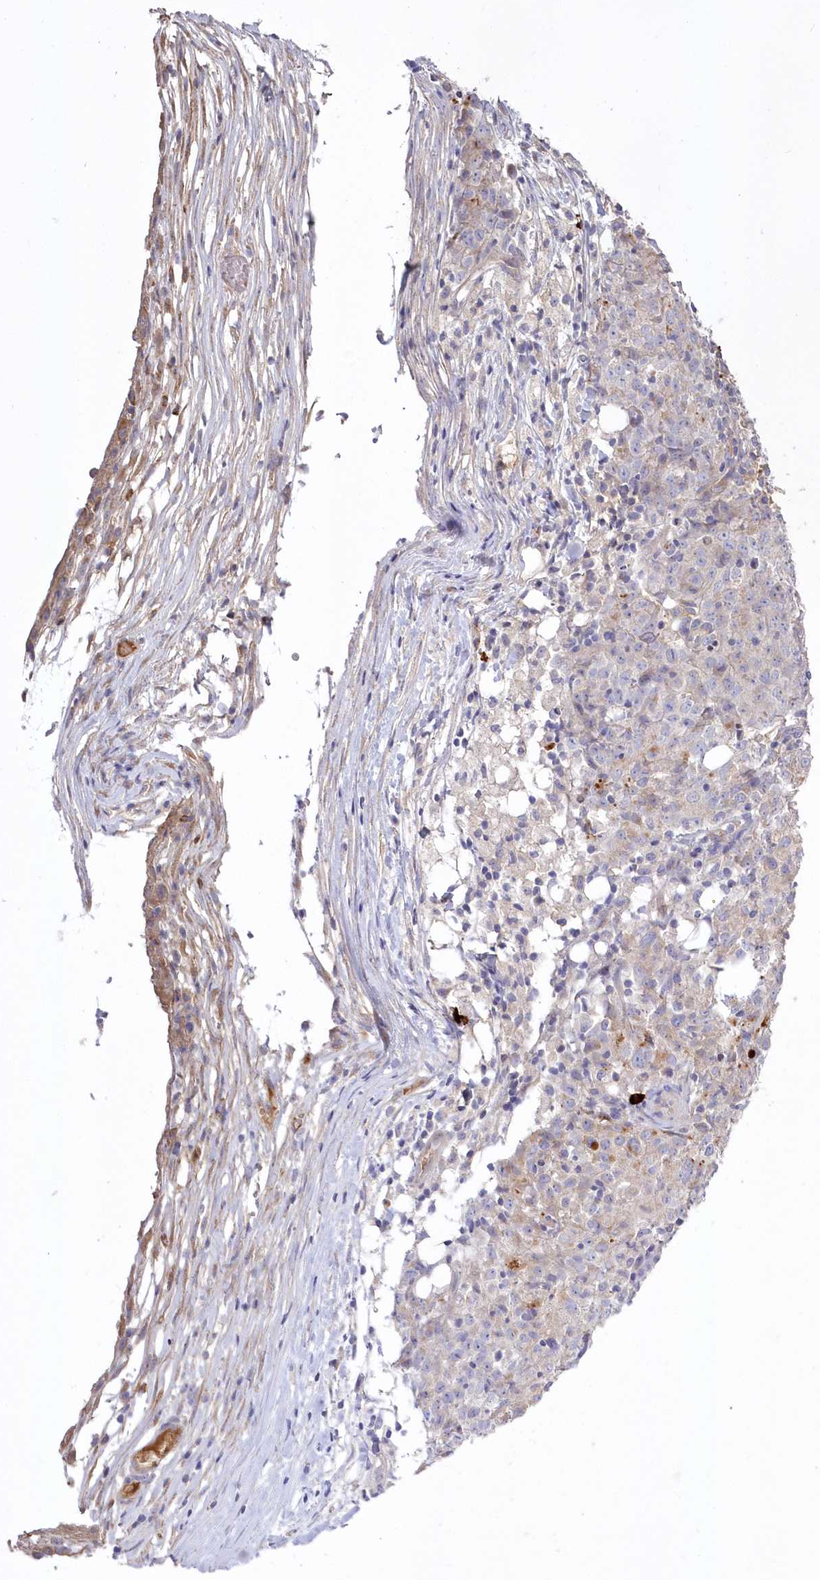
{"staining": {"intensity": "negative", "quantity": "none", "location": "none"}, "tissue": "ovarian cancer", "cell_type": "Tumor cells", "image_type": "cancer", "snomed": [{"axis": "morphology", "description": "Carcinoma, endometroid"}, {"axis": "topography", "description": "Ovary"}], "caption": "DAB (3,3'-diaminobenzidine) immunohistochemical staining of ovarian cancer (endometroid carcinoma) demonstrates no significant staining in tumor cells.", "gene": "WBP1L", "patient": {"sex": "female", "age": 42}}